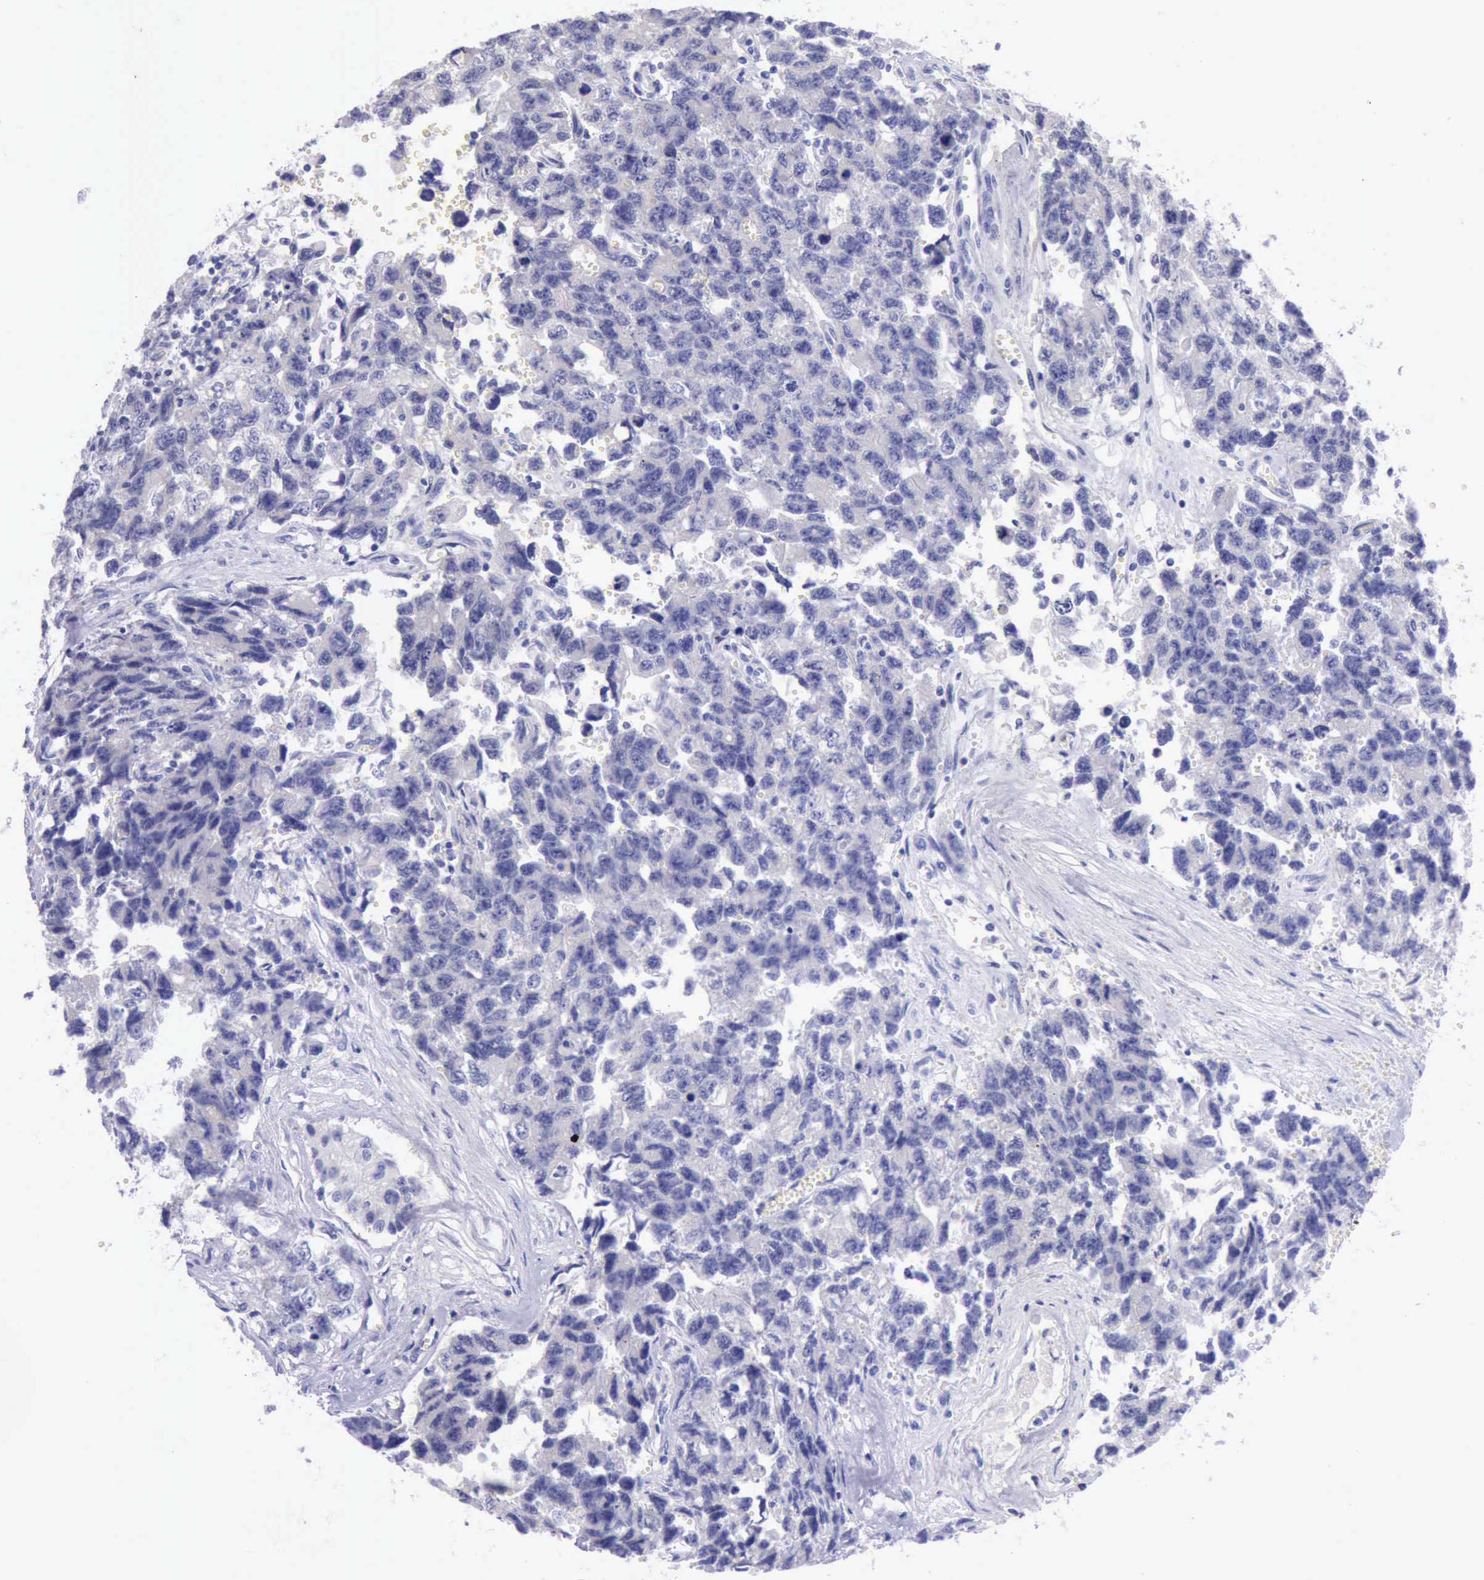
{"staining": {"intensity": "negative", "quantity": "none", "location": "none"}, "tissue": "testis cancer", "cell_type": "Tumor cells", "image_type": "cancer", "snomed": [{"axis": "morphology", "description": "Carcinoma, Embryonal, NOS"}, {"axis": "topography", "description": "Testis"}], "caption": "IHC of testis cancer demonstrates no staining in tumor cells.", "gene": "LRFN5", "patient": {"sex": "male", "age": 31}}